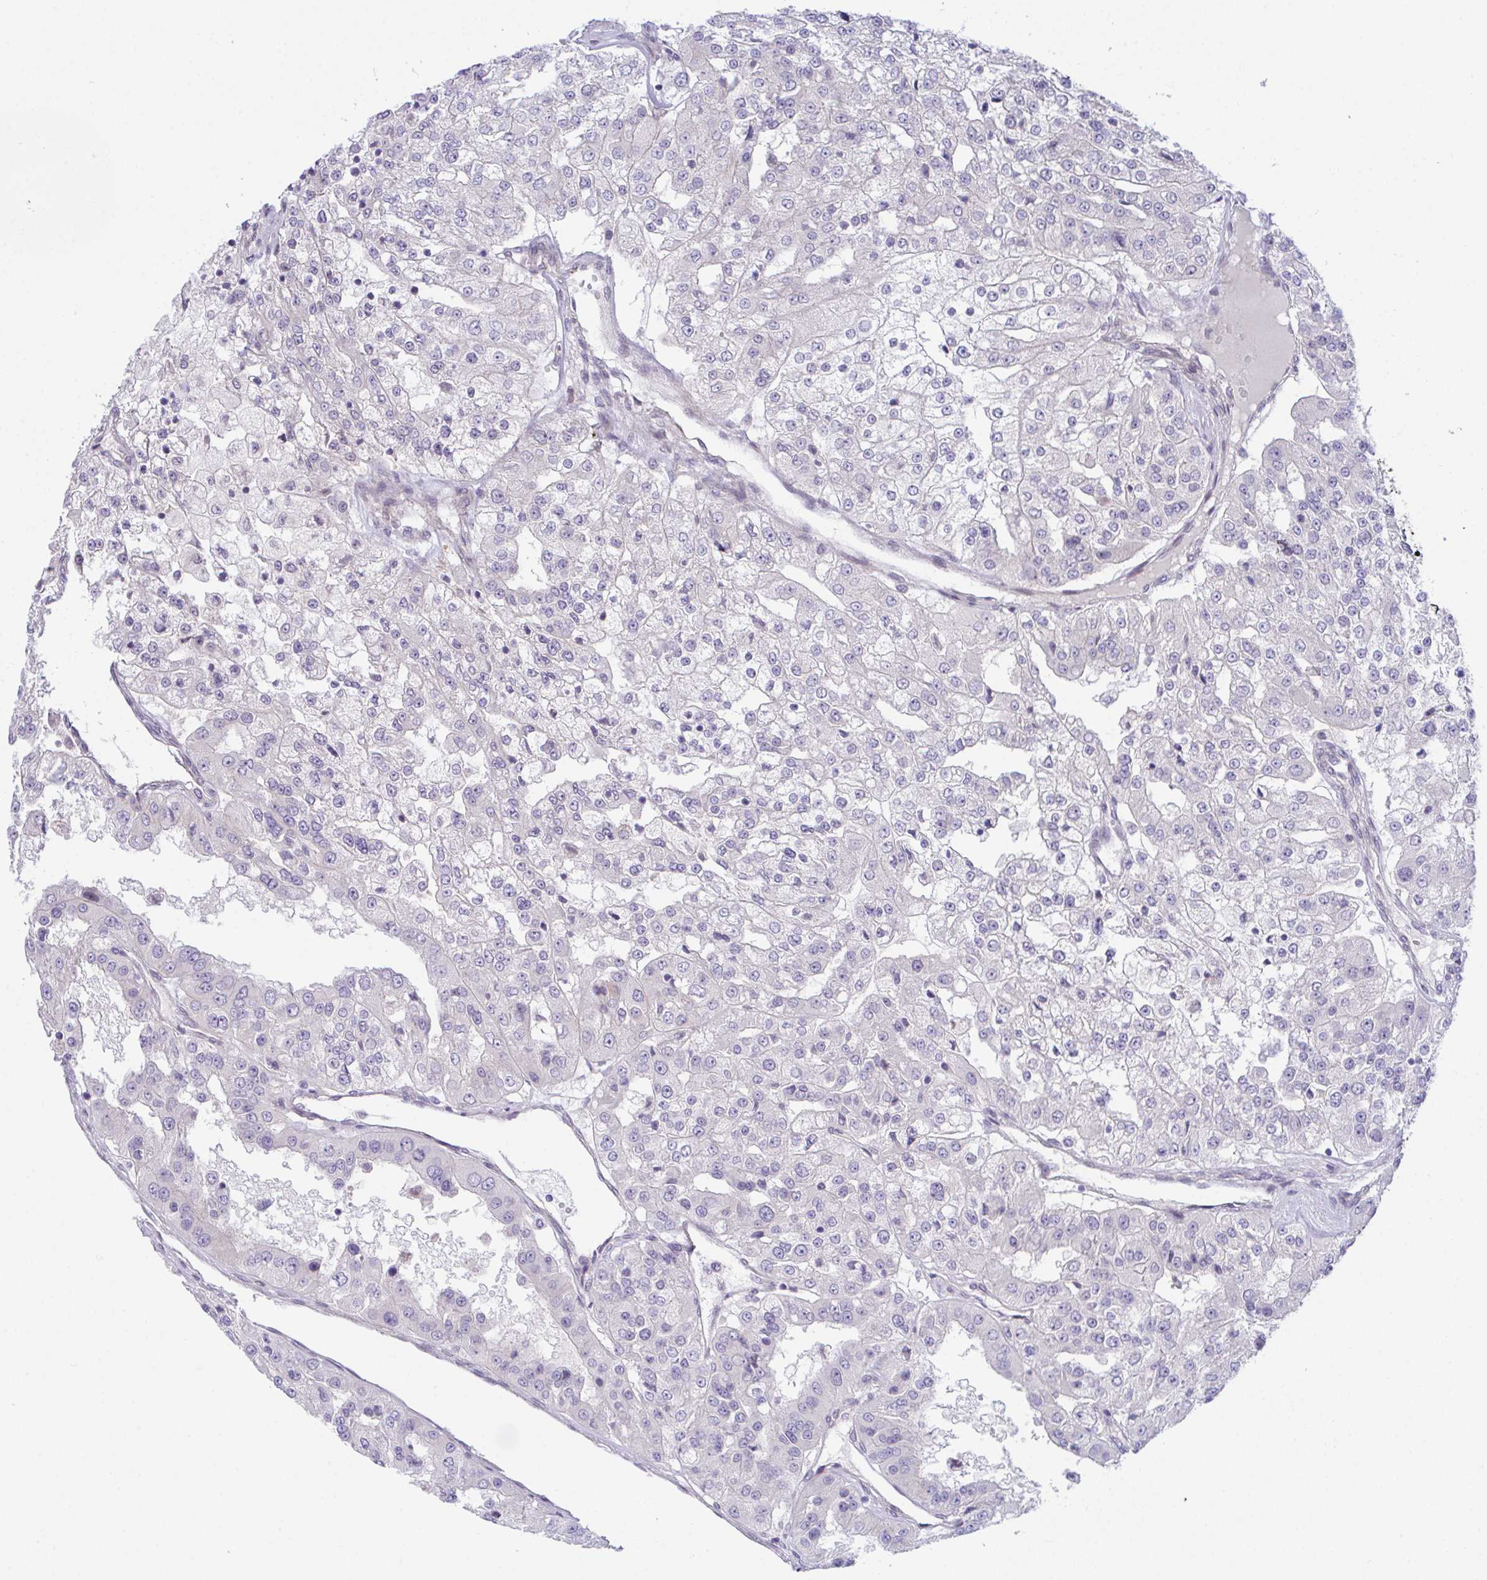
{"staining": {"intensity": "negative", "quantity": "none", "location": "none"}, "tissue": "renal cancer", "cell_type": "Tumor cells", "image_type": "cancer", "snomed": [{"axis": "morphology", "description": "Adenocarcinoma, NOS"}, {"axis": "topography", "description": "Kidney"}], "caption": "Immunohistochemistry image of human renal adenocarcinoma stained for a protein (brown), which displays no positivity in tumor cells. (DAB IHC, high magnification).", "gene": "ZBED3", "patient": {"sex": "female", "age": 63}}